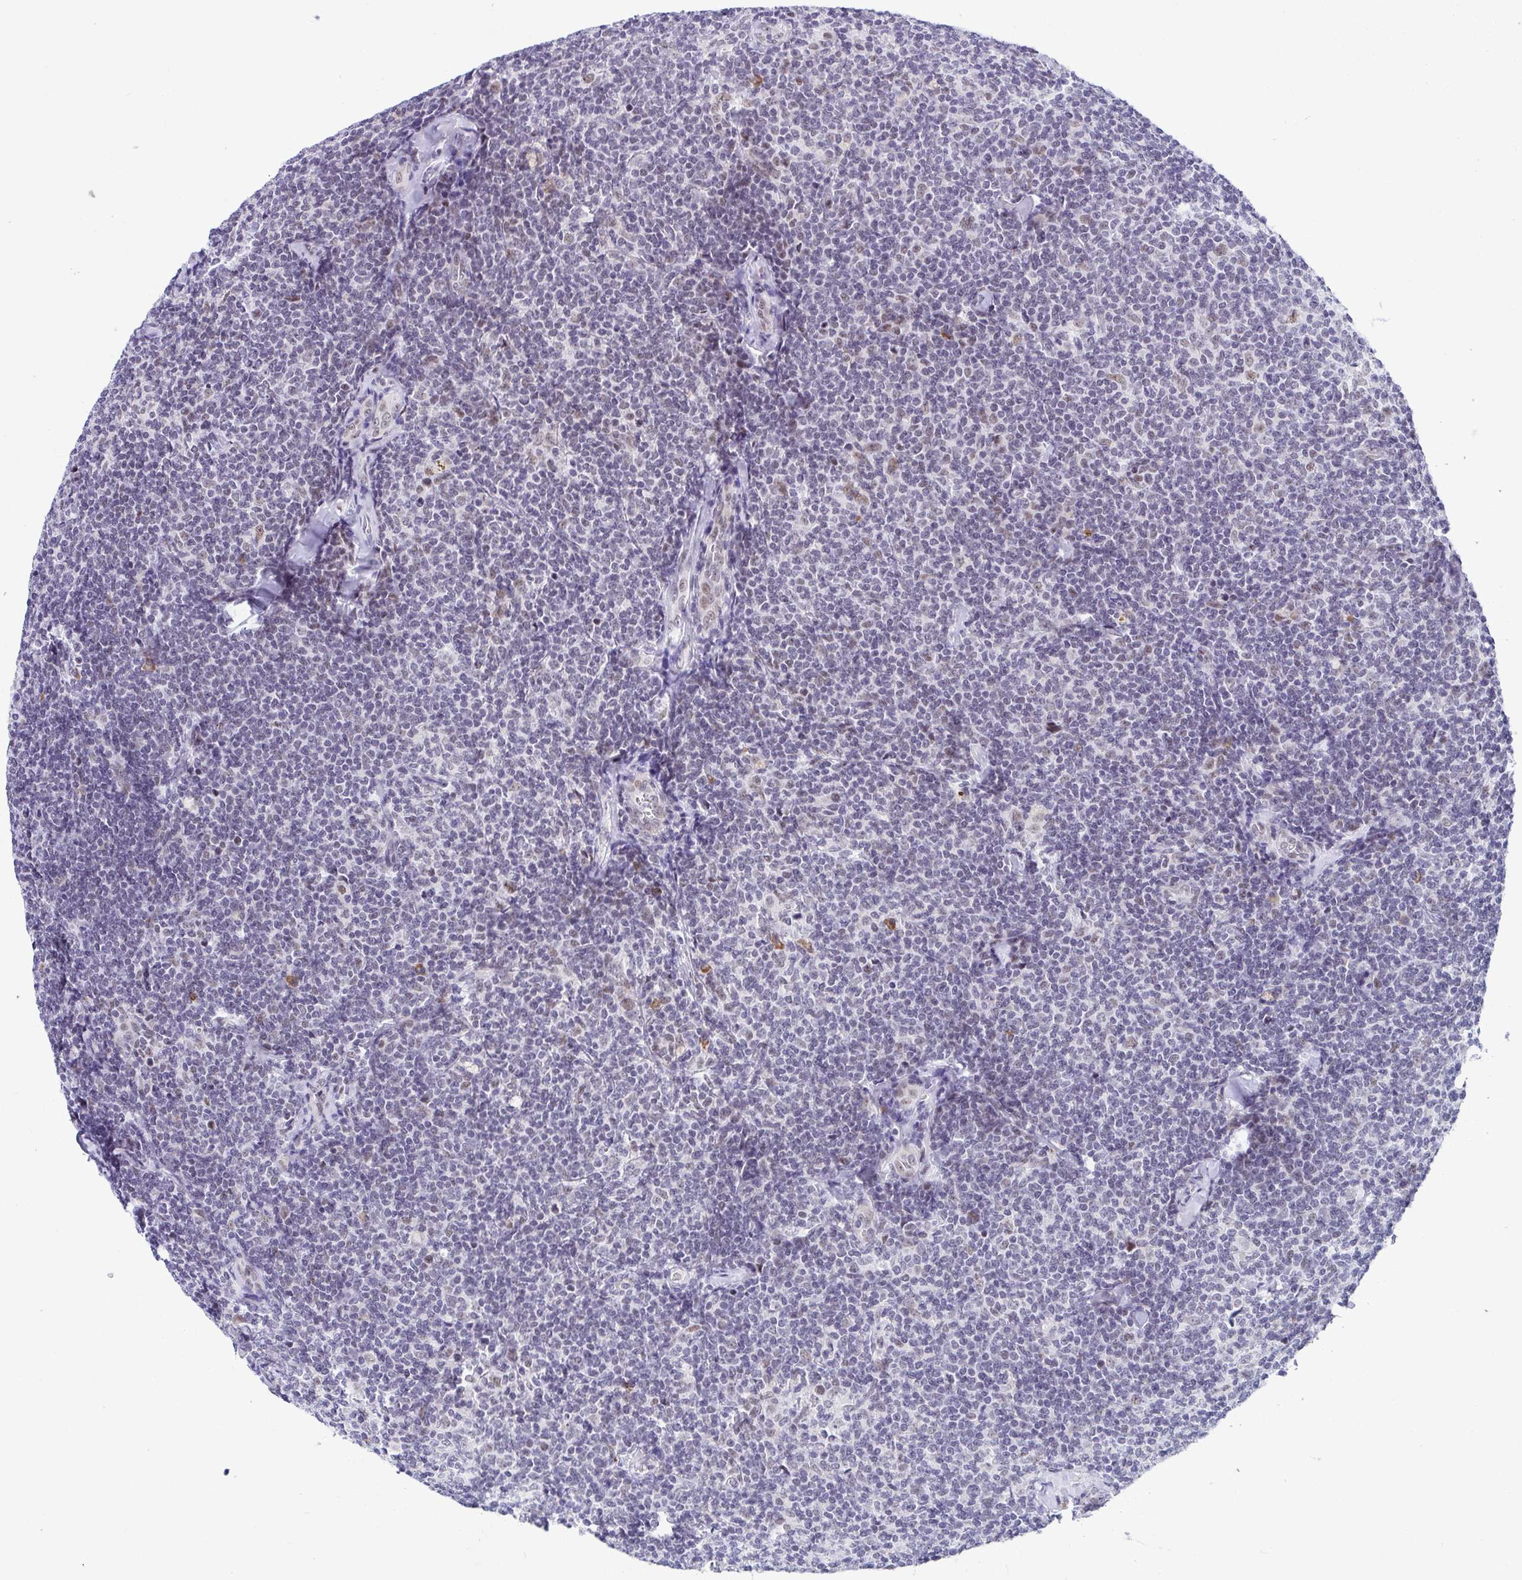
{"staining": {"intensity": "negative", "quantity": "none", "location": "none"}, "tissue": "lymphoma", "cell_type": "Tumor cells", "image_type": "cancer", "snomed": [{"axis": "morphology", "description": "Malignant lymphoma, non-Hodgkin's type, Low grade"}, {"axis": "topography", "description": "Lymph node"}], "caption": "This image is of lymphoma stained with immunohistochemistry (IHC) to label a protein in brown with the nuclei are counter-stained blue. There is no staining in tumor cells.", "gene": "WDR72", "patient": {"sex": "female", "age": 56}}